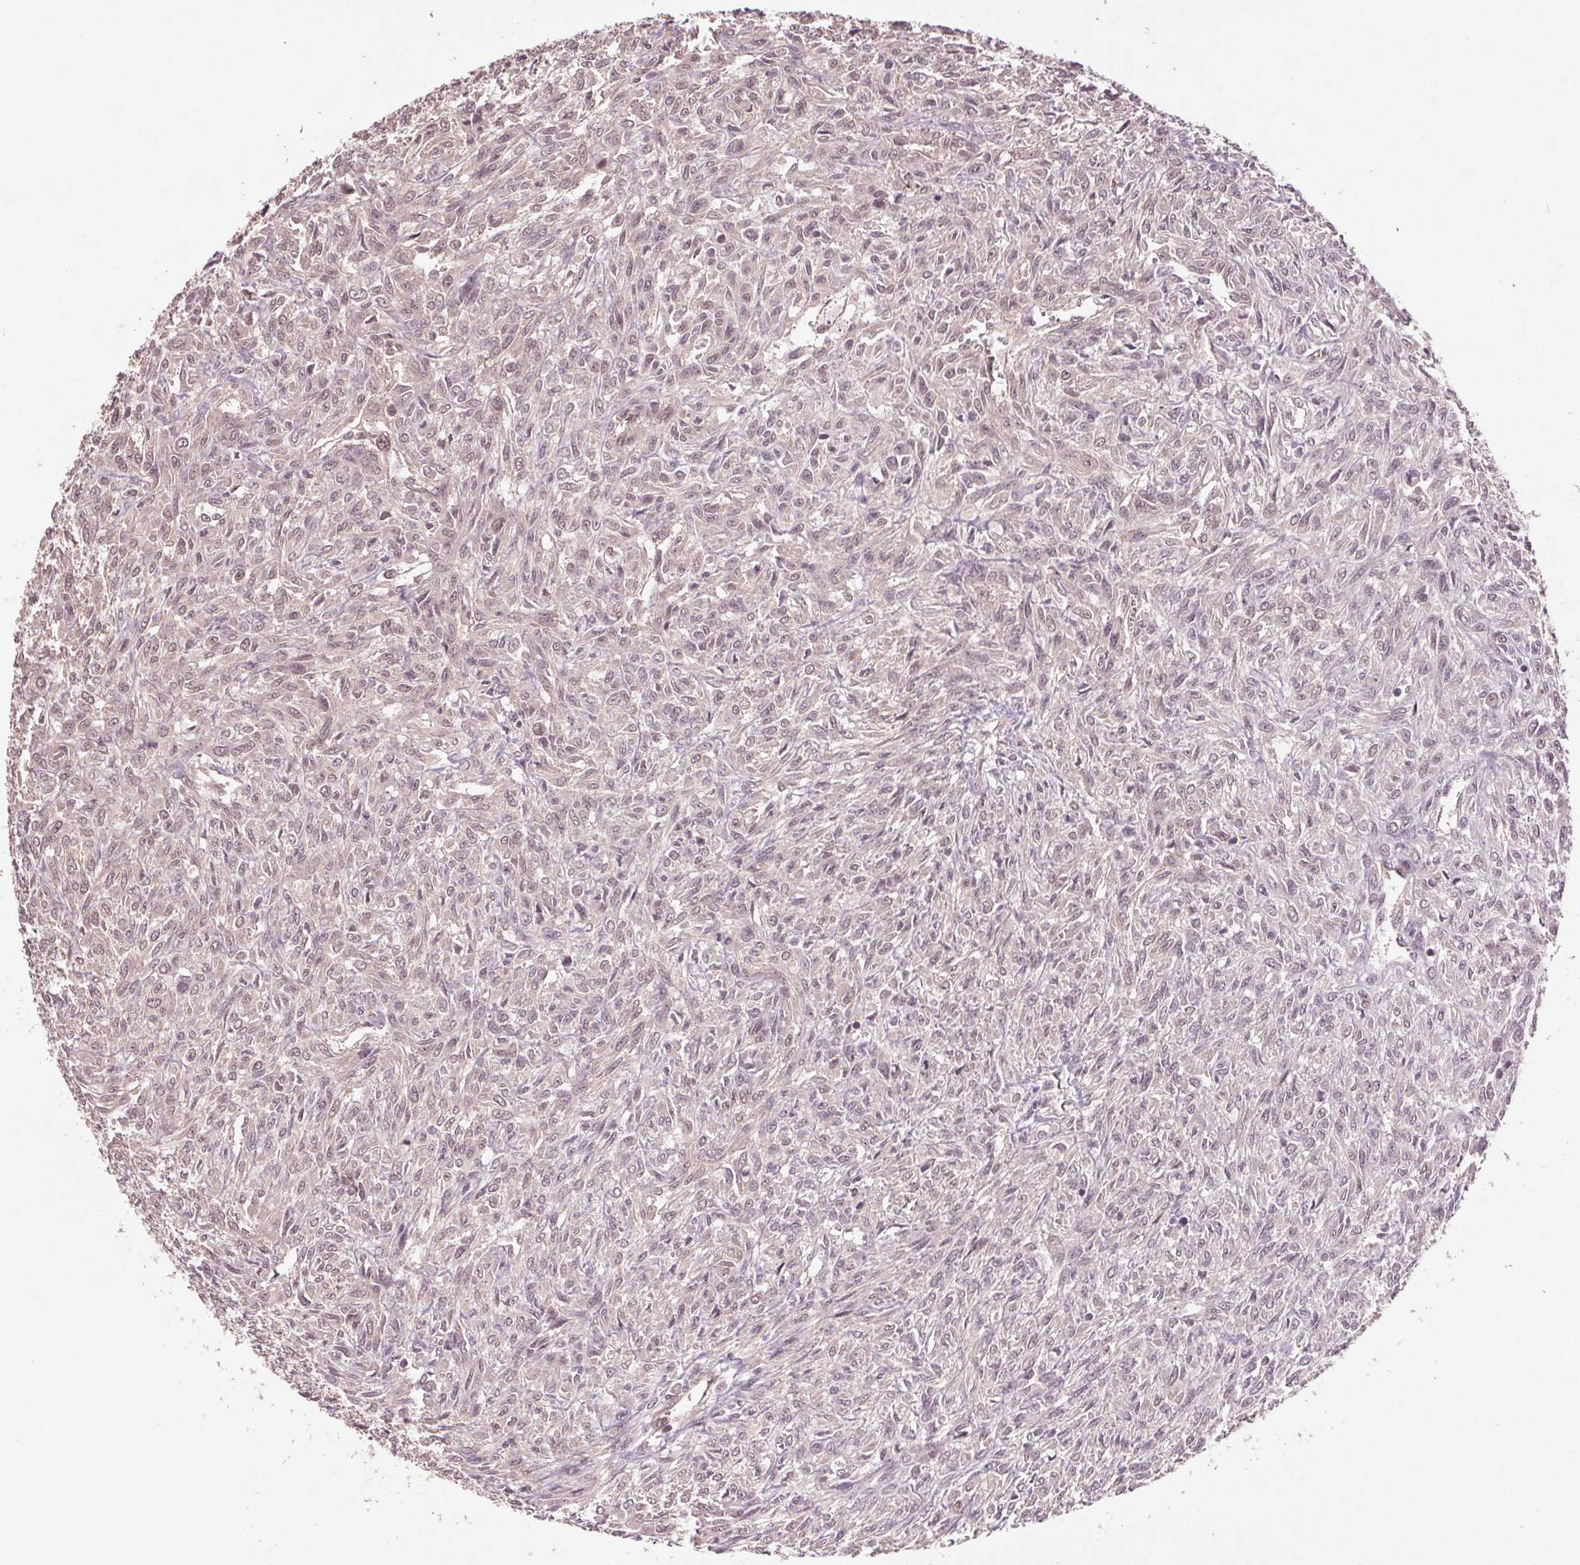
{"staining": {"intensity": "negative", "quantity": "none", "location": "none"}, "tissue": "renal cancer", "cell_type": "Tumor cells", "image_type": "cancer", "snomed": [{"axis": "morphology", "description": "Adenocarcinoma, NOS"}, {"axis": "topography", "description": "Kidney"}], "caption": "Human adenocarcinoma (renal) stained for a protein using immunohistochemistry shows no staining in tumor cells.", "gene": "SMLR1", "patient": {"sex": "male", "age": 58}}